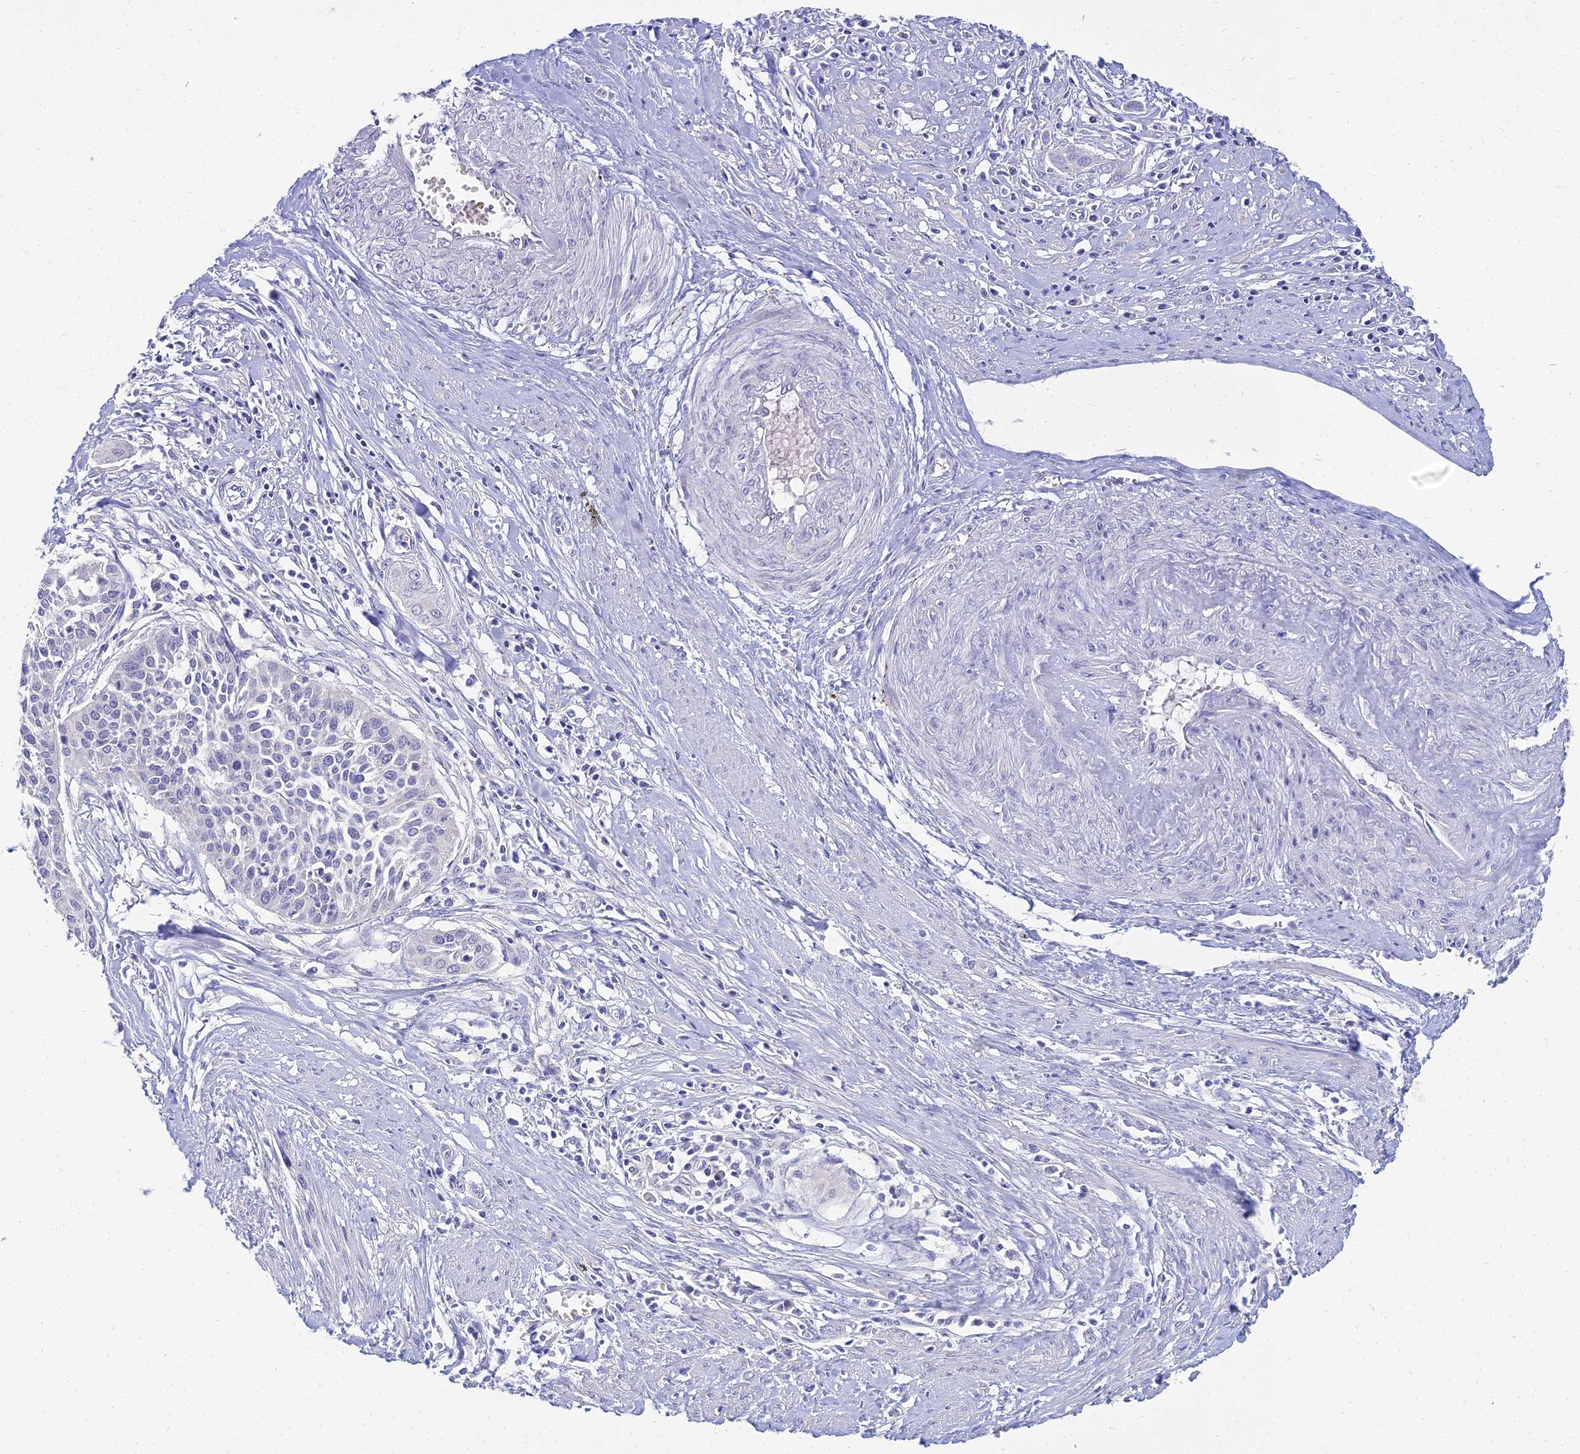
{"staining": {"intensity": "negative", "quantity": "none", "location": "none"}, "tissue": "cervical cancer", "cell_type": "Tumor cells", "image_type": "cancer", "snomed": [{"axis": "morphology", "description": "Squamous cell carcinoma, NOS"}, {"axis": "topography", "description": "Cervix"}], "caption": "An immunohistochemistry histopathology image of cervical squamous cell carcinoma is shown. There is no staining in tumor cells of cervical squamous cell carcinoma. (Stains: DAB immunohistochemistry (IHC) with hematoxylin counter stain, Microscopy: brightfield microscopy at high magnification).", "gene": "NPY", "patient": {"sex": "female", "age": 34}}